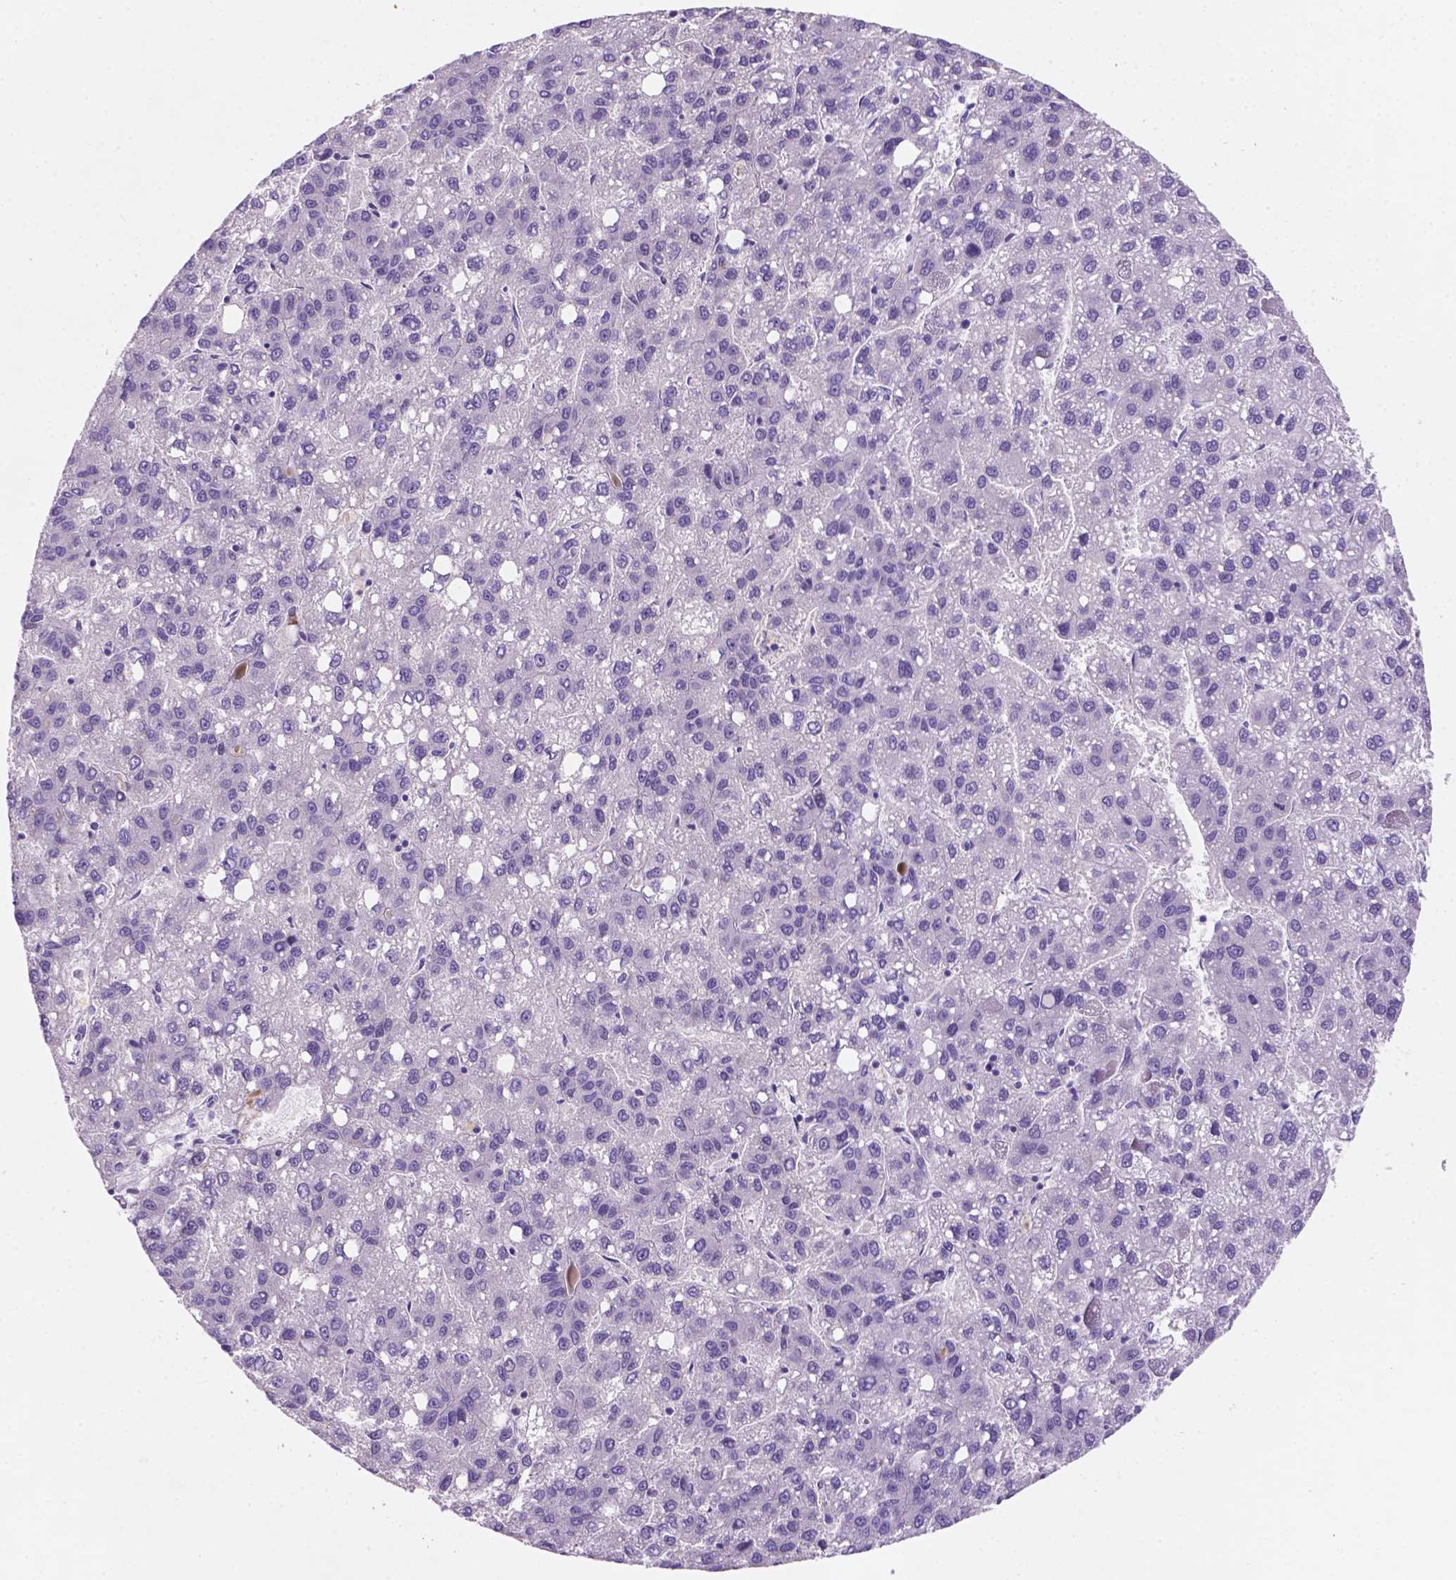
{"staining": {"intensity": "negative", "quantity": "none", "location": "none"}, "tissue": "liver cancer", "cell_type": "Tumor cells", "image_type": "cancer", "snomed": [{"axis": "morphology", "description": "Carcinoma, Hepatocellular, NOS"}, {"axis": "topography", "description": "Liver"}], "caption": "Tumor cells are negative for brown protein staining in liver cancer (hepatocellular carcinoma). (IHC, brightfield microscopy, high magnification).", "gene": "EBLN2", "patient": {"sex": "female", "age": 82}}